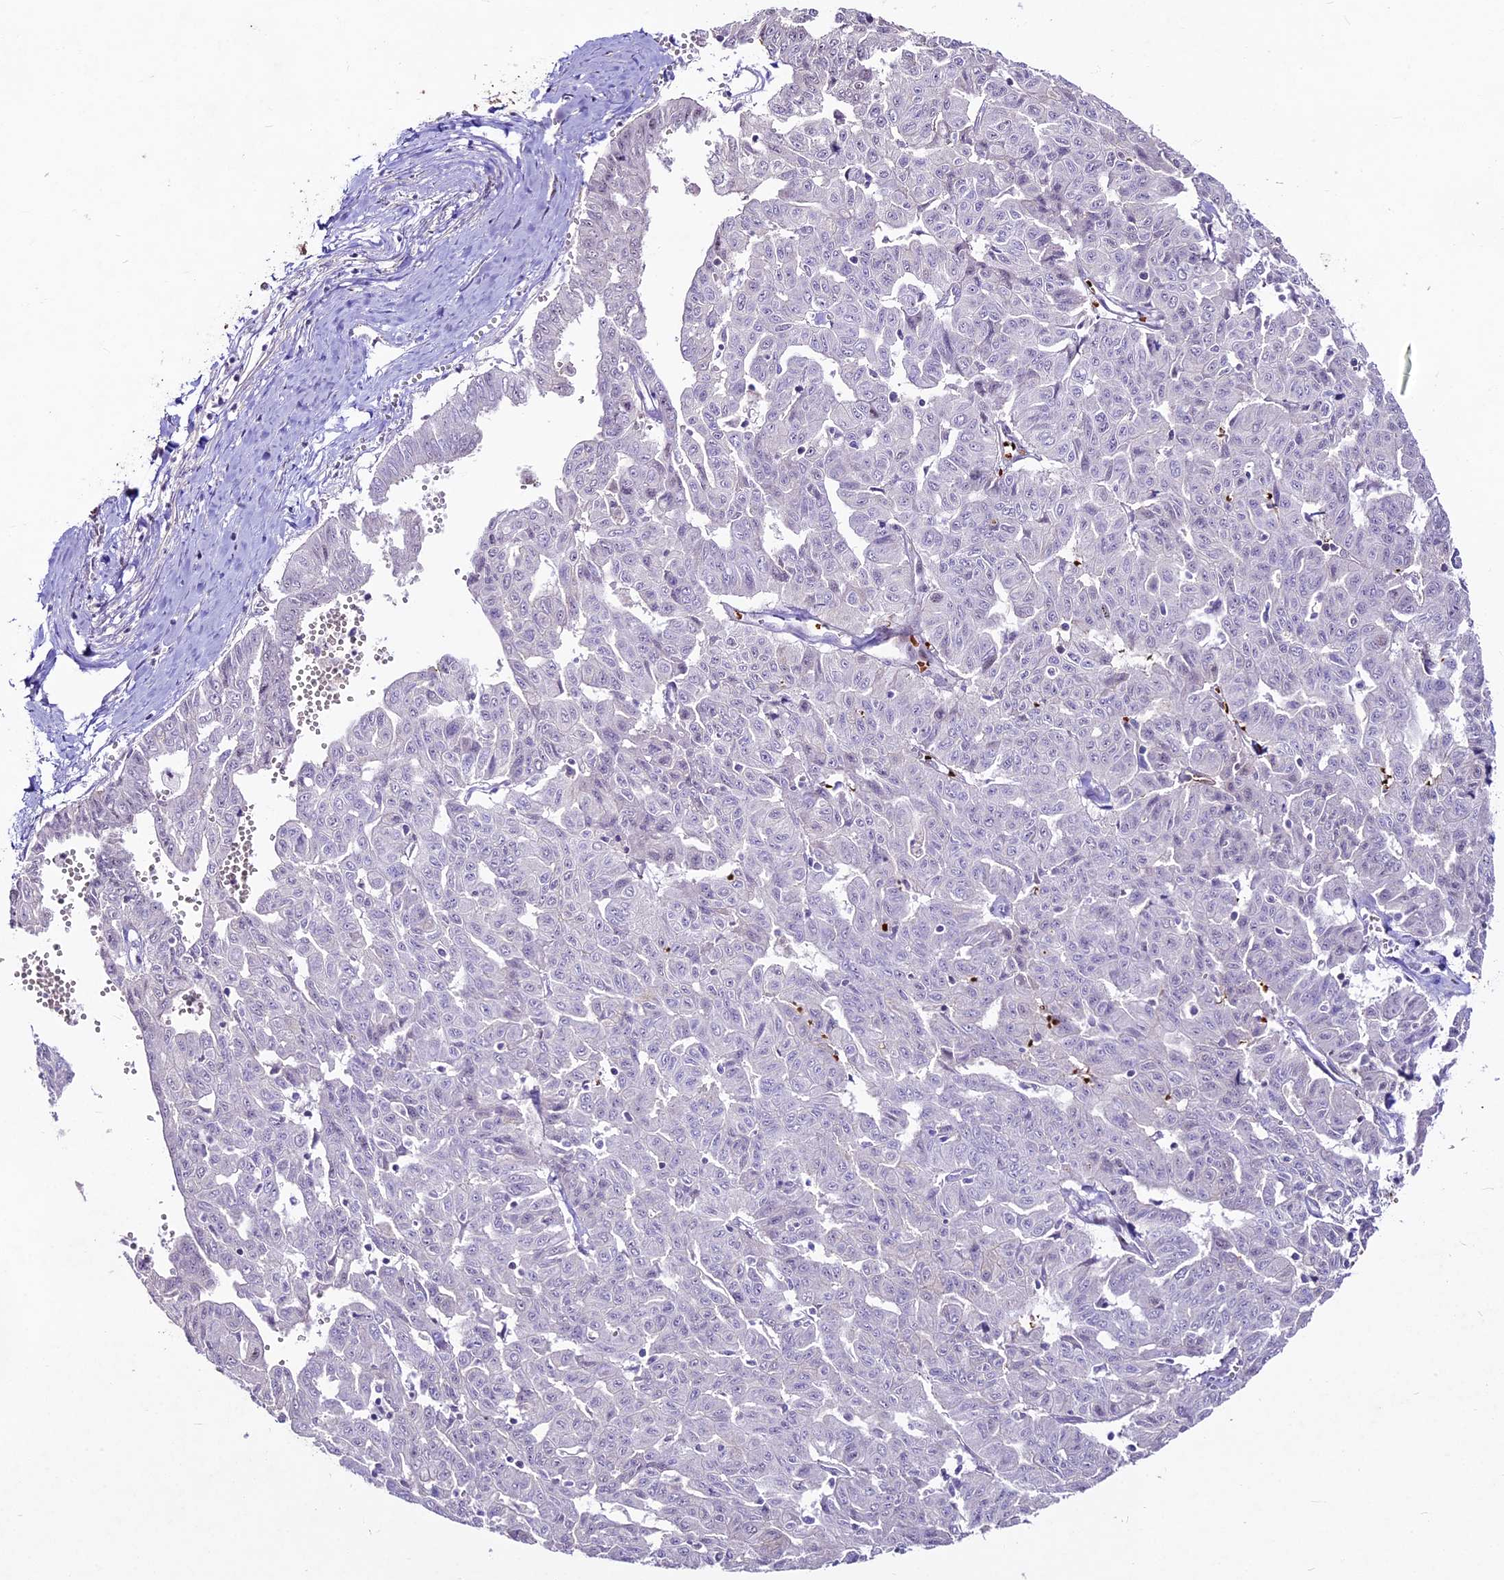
{"staining": {"intensity": "negative", "quantity": "none", "location": "none"}, "tissue": "liver cancer", "cell_type": "Tumor cells", "image_type": "cancer", "snomed": [{"axis": "morphology", "description": "Cholangiocarcinoma"}, {"axis": "topography", "description": "Liver"}], "caption": "The immunohistochemistry photomicrograph has no significant expression in tumor cells of liver cancer tissue.", "gene": "SUSD3", "patient": {"sex": "female", "age": 77}}